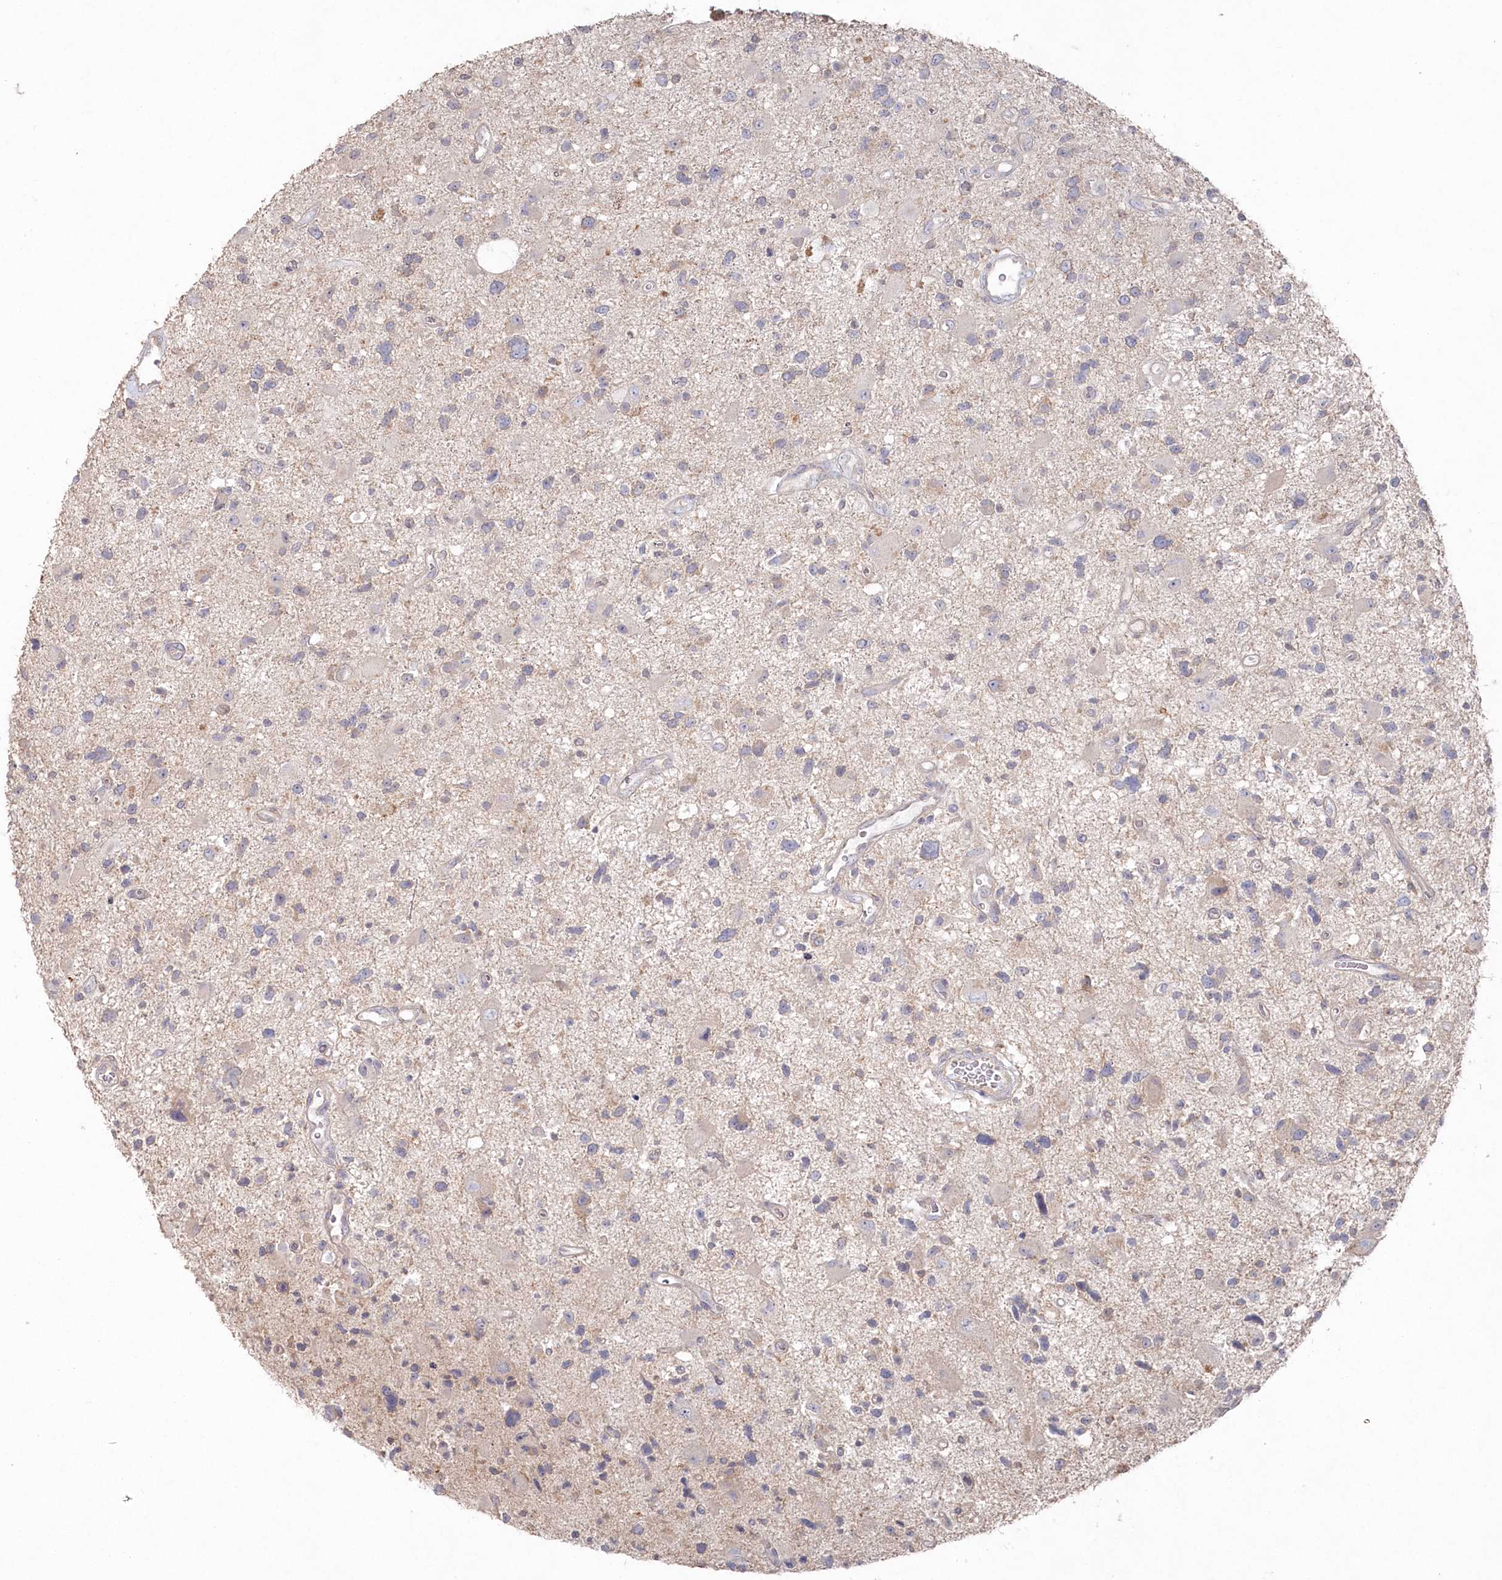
{"staining": {"intensity": "negative", "quantity": "none", "location": "none"}, "tissue": "glioma", "cell_type": "Tumor cells", "image_type": "cancer", "snomed": [{"axis": "morphology", "description": "Glioma, malignant, High grade"}, {"axis": "topography", "description": "Brain"}], "caption": "The histopathology image shows no significant expression in tumor cells of malignant glioma (high-grade). (DAB immunohistochemistry, high magnification).", "gene": "TGFBRAP1", "patient": {"sex": "male", "age": 33}}